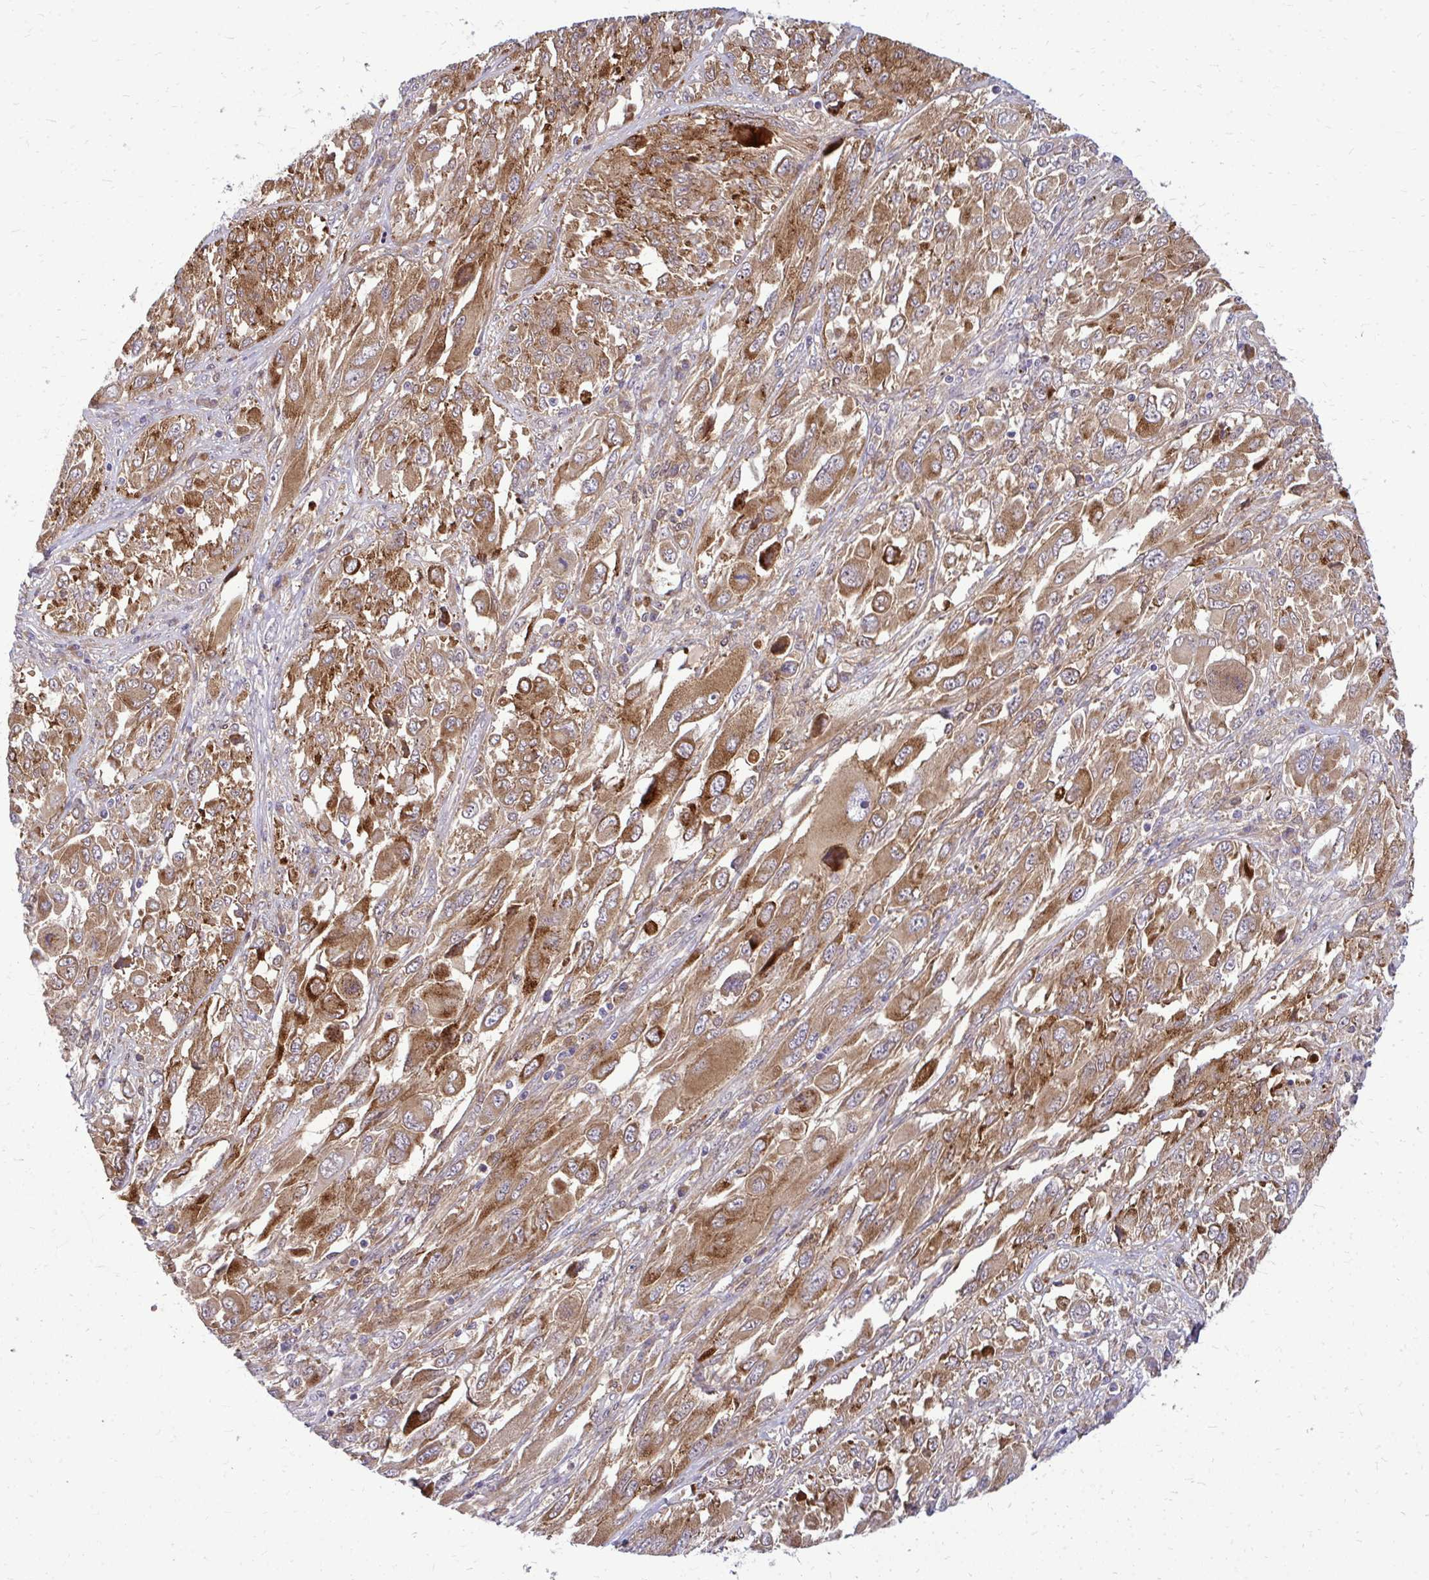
{"staining": {"intensity": "moderate", "quantity": ">75%", "location": "cytoplasmic/membranous"}, "tissue": "melanoma", "cell_type": "Tumor cells", "image_type": "cancer", "snomed": [{"axis": "morphology", "description": "Malignant melanoma, NOS"}, {"axis": "topography", "description": "Skin"}], "caption": "Malignant melanoma stained with DAB (3,3'-diaminobenzidine) immunohistochemistry (IHC) shows medium levels of moderate cytoplasmic/membranous positivity in about >75% of tumor cells.", "gene": "OXNAD1", "patient": {"sex": "female", "age": 91}}